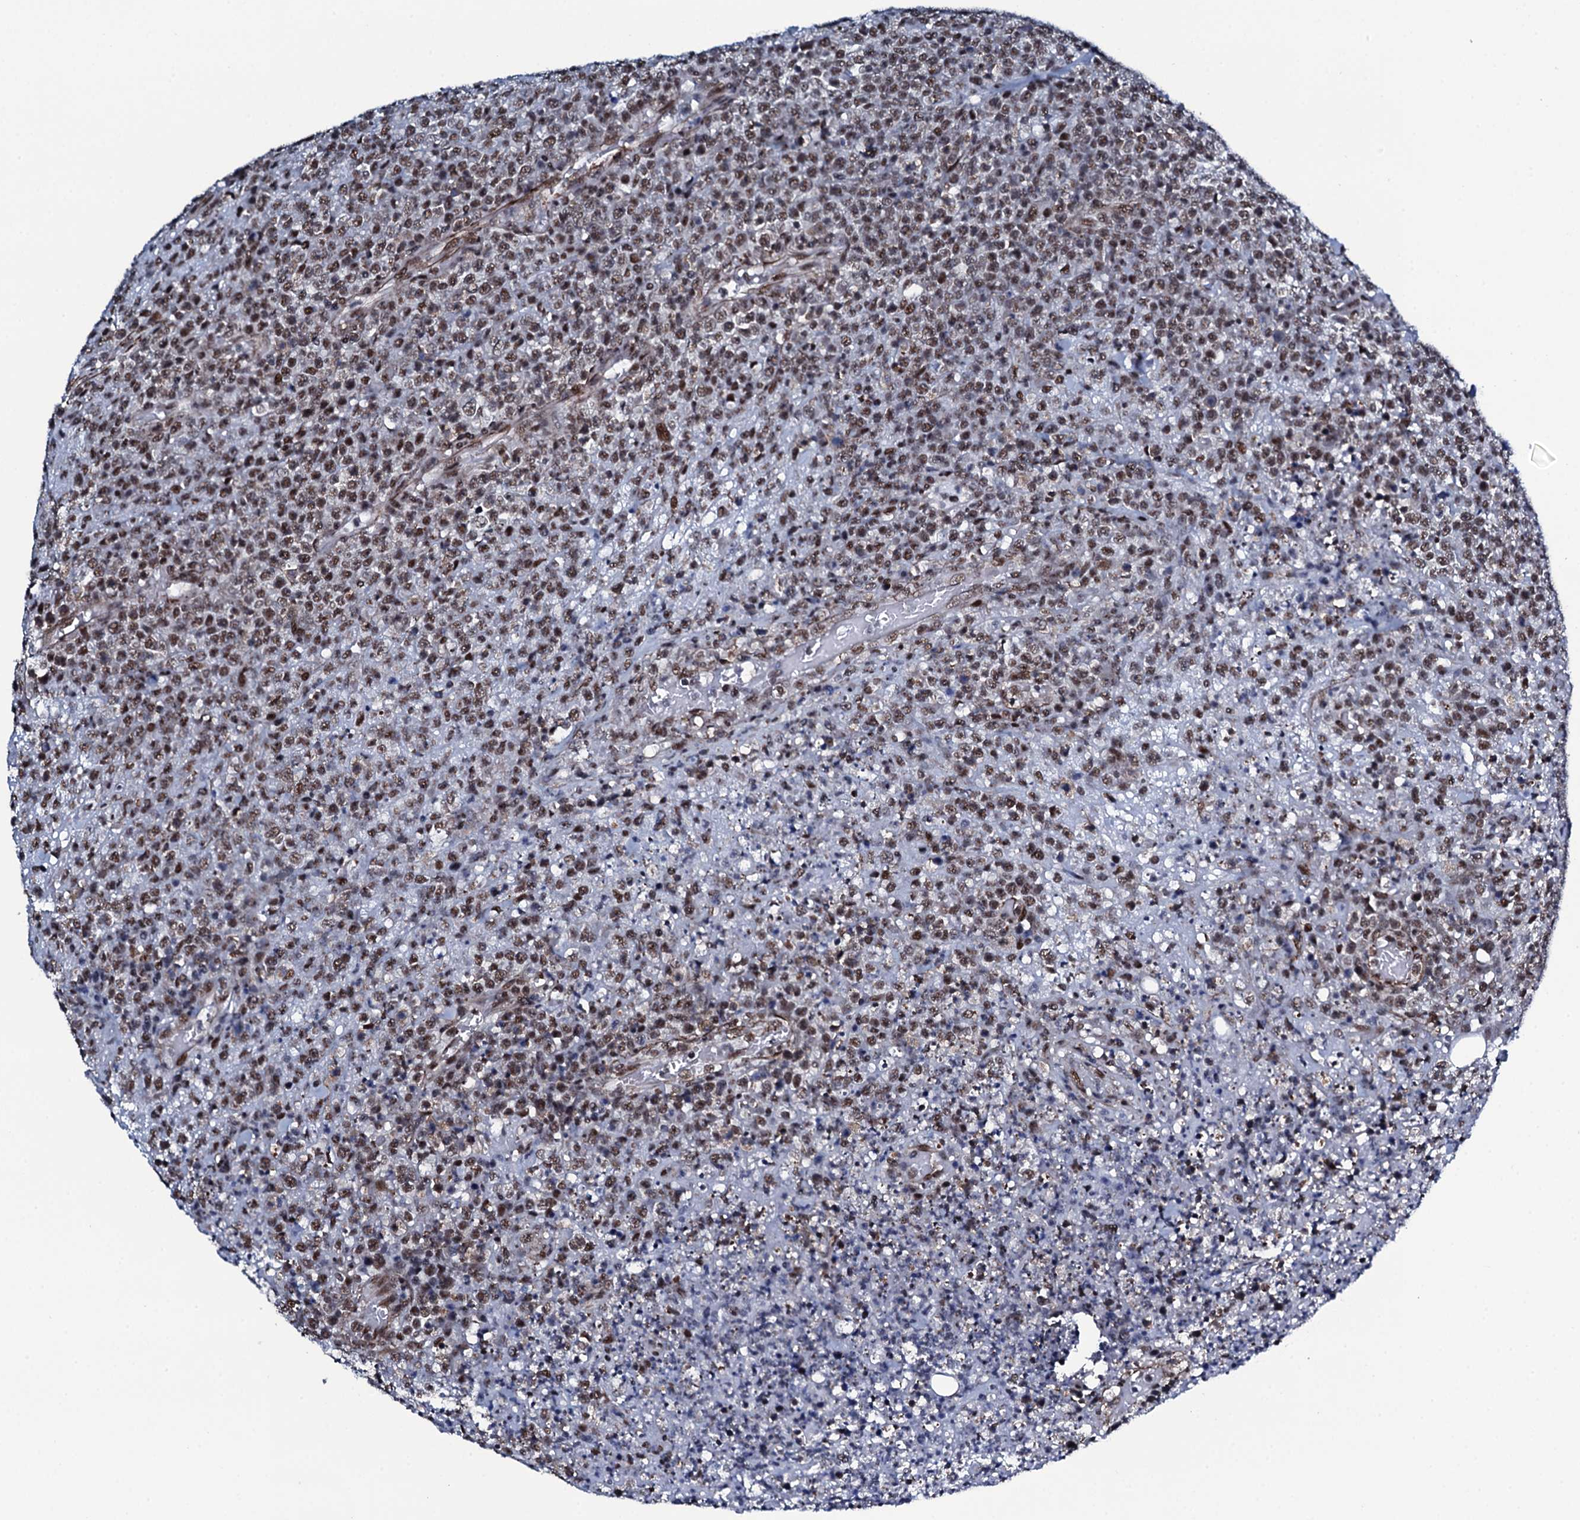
{"staining": {"intensity": "moderate", "quantity": ">75%", "location": "nuclear"}, "tissue": "lymphoma", "cell_type": "Tumor cells", "image_type": "cancer", "snomed": [{"axis": "morphology", "description": "Malignant lymphoma, non-Hodgkin's type, High grade"}, {"axis": "topography", "description": "Colon"}], "caption": "Lymphoma stained with DAB immunohistochemistry (IHC) exhibits medium levels of moderate nuclear expression in about >75% of tumor cells. The staining was performed using DAB (3,3'-diaminobenzidine) to visualize the protein expression in brown, while the nuclei were stained in blue with hematoxylin (Magnification: 20x).", "gene": "CWC15", "patient": {"sex": "female", "age": 53}}